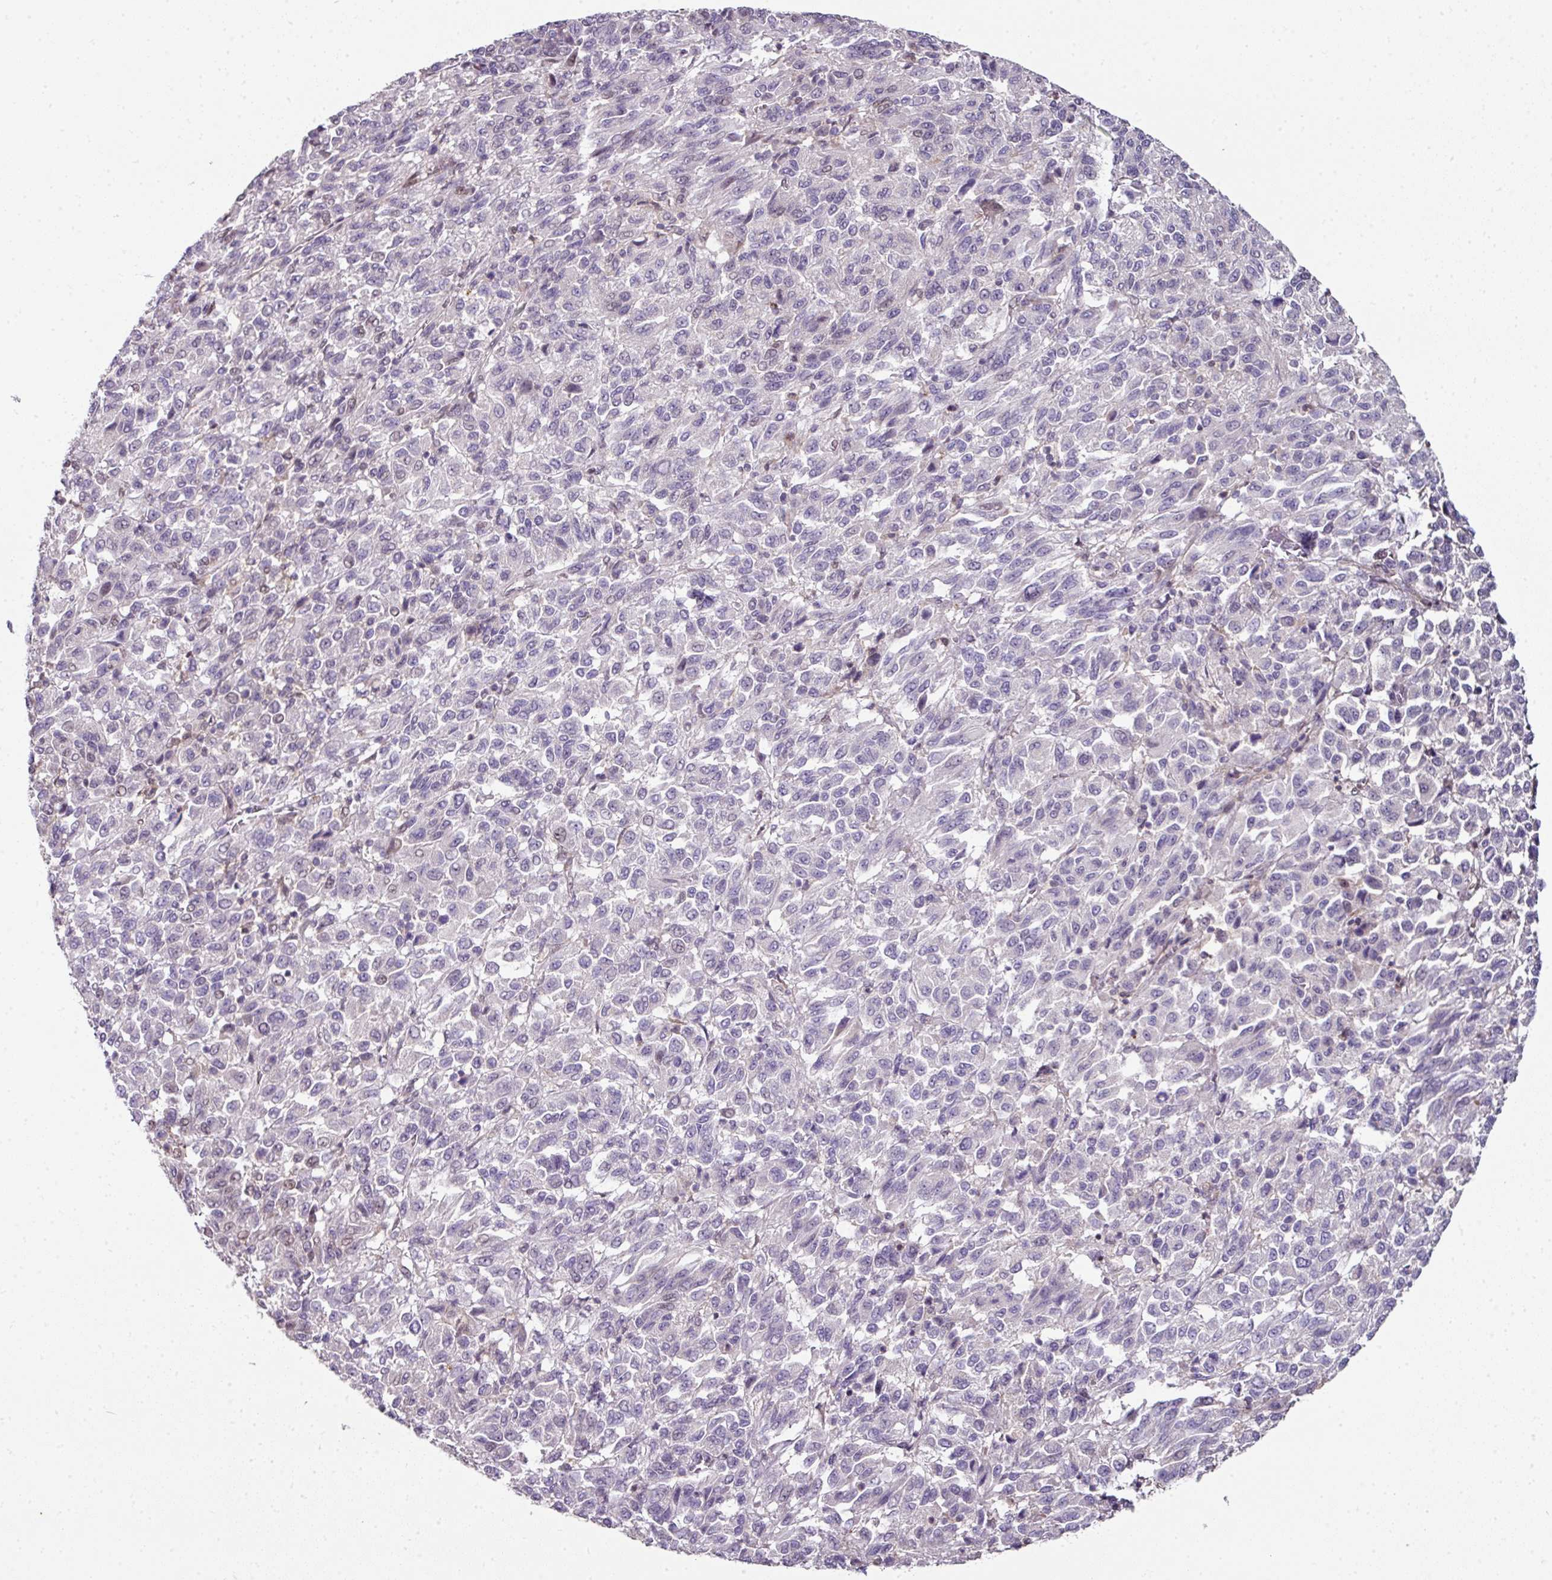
{"staining": {"intensity": "weak", "quantity": "<25%", "location": "nuclear"}, "tissue": "melanoma", "cell_type": "Tumor cells", "image_type": "cancer", "snomed": [{"axis": "morphology", "description": "Malignant melanoma, Metastatic site"}, {"axis": "topography", "description": "Lung"}], "caption": "This image is of malignant melanoma (metastatic site) stained with IHC to label a protein in brown with the nuclei are counter-stained blue. There is no expression in tumor cells.", "gene": "ANKRD18A", "patient": {"sex": "male", "age": 64}}